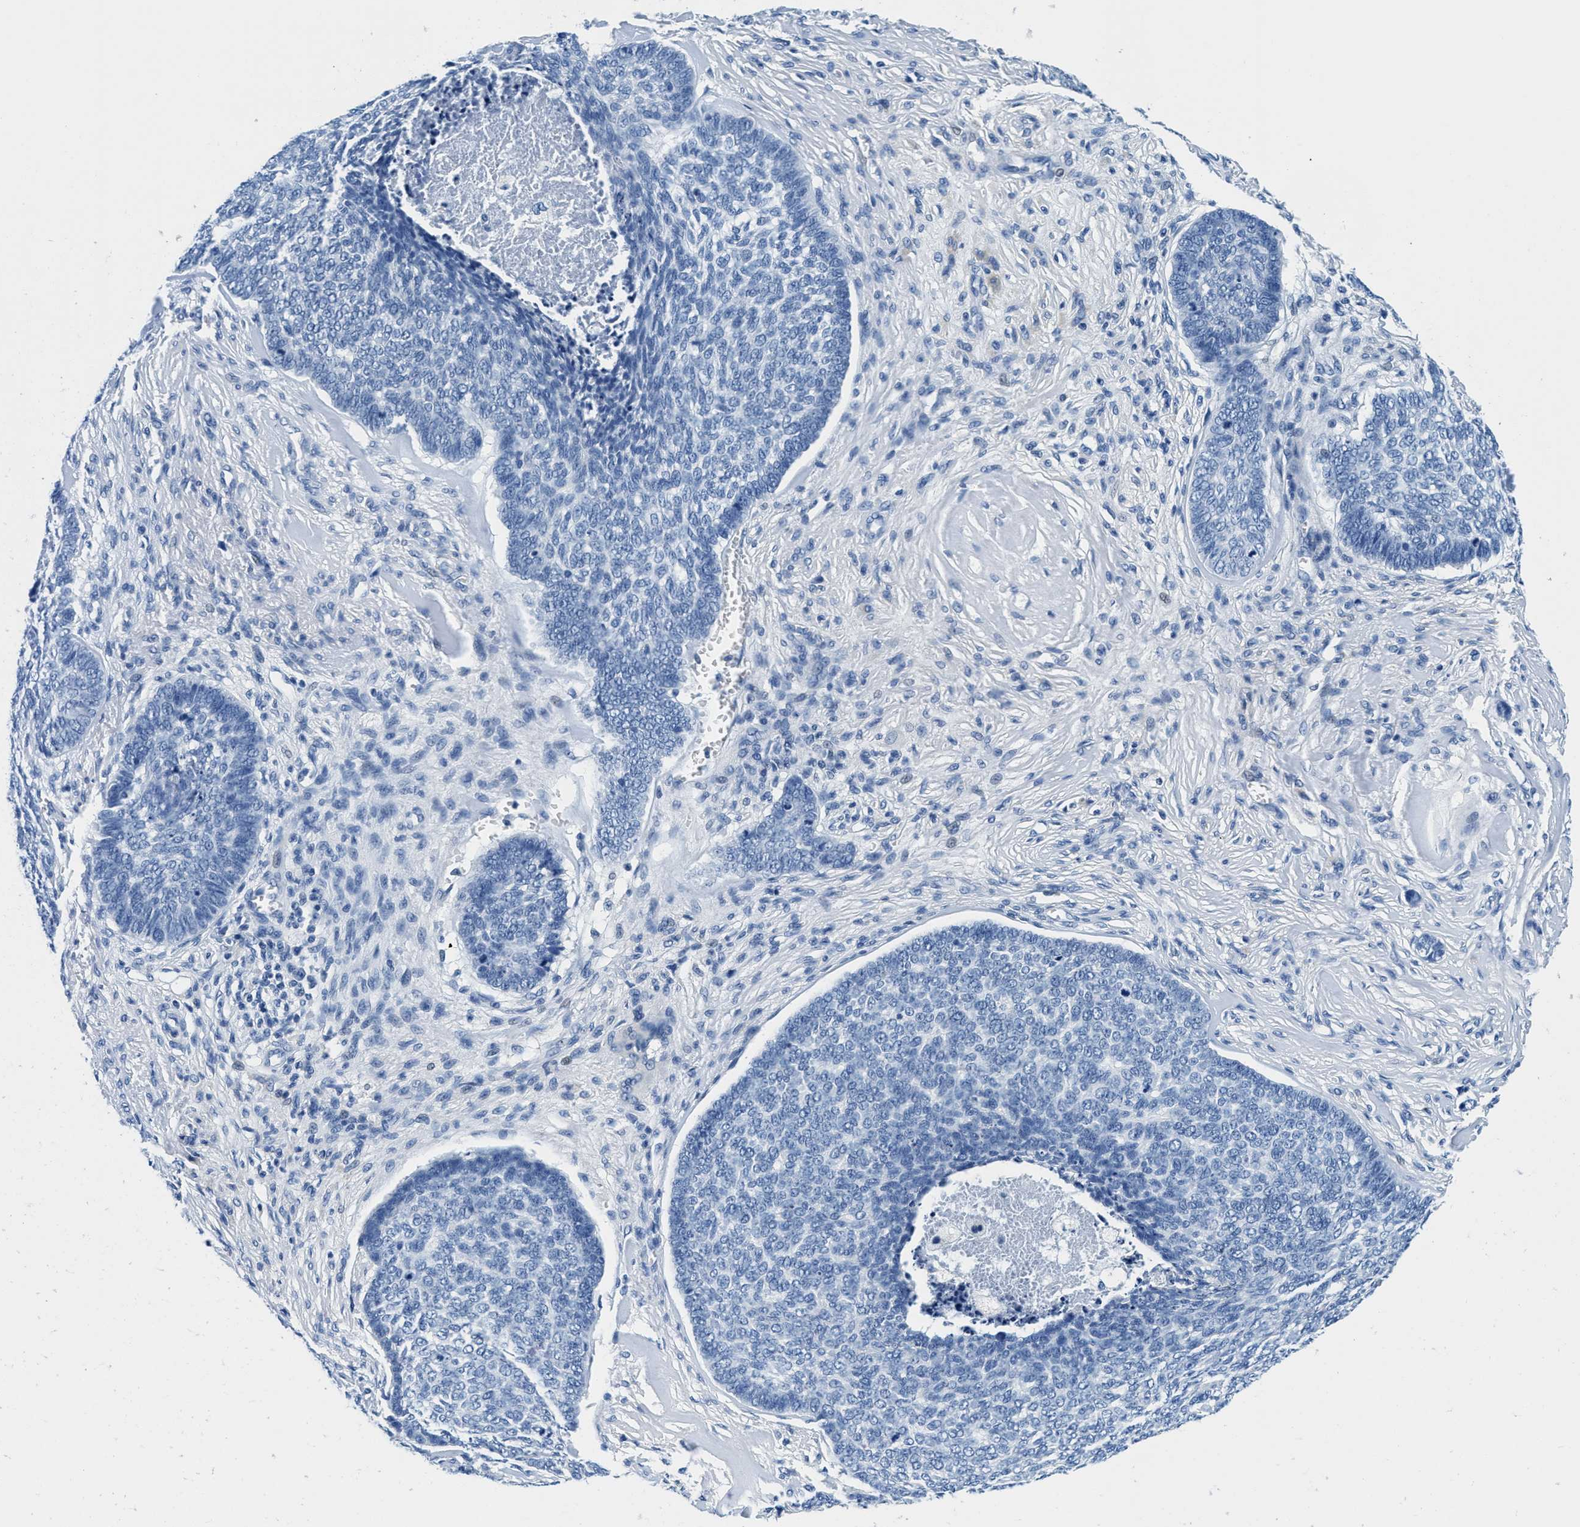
{"staining": {"intensity": "negative", "quantity": "none", "location": "none"}, "tissue": "skin cancer", "cell_type": "Tumor cells", "image_type": "cancer", "snomed": [{"axis": "morphology", "description": "Basal cell carcinoma"}, {"axis": "topography", "description": "Skin"}], "caption": "IHC micrograph of human skin cancer stained for a protein (brown), which demonstrates no staining in tumor cells.", "gene": "GSTM3", "patient": {"sex": "male", "age": 84}}